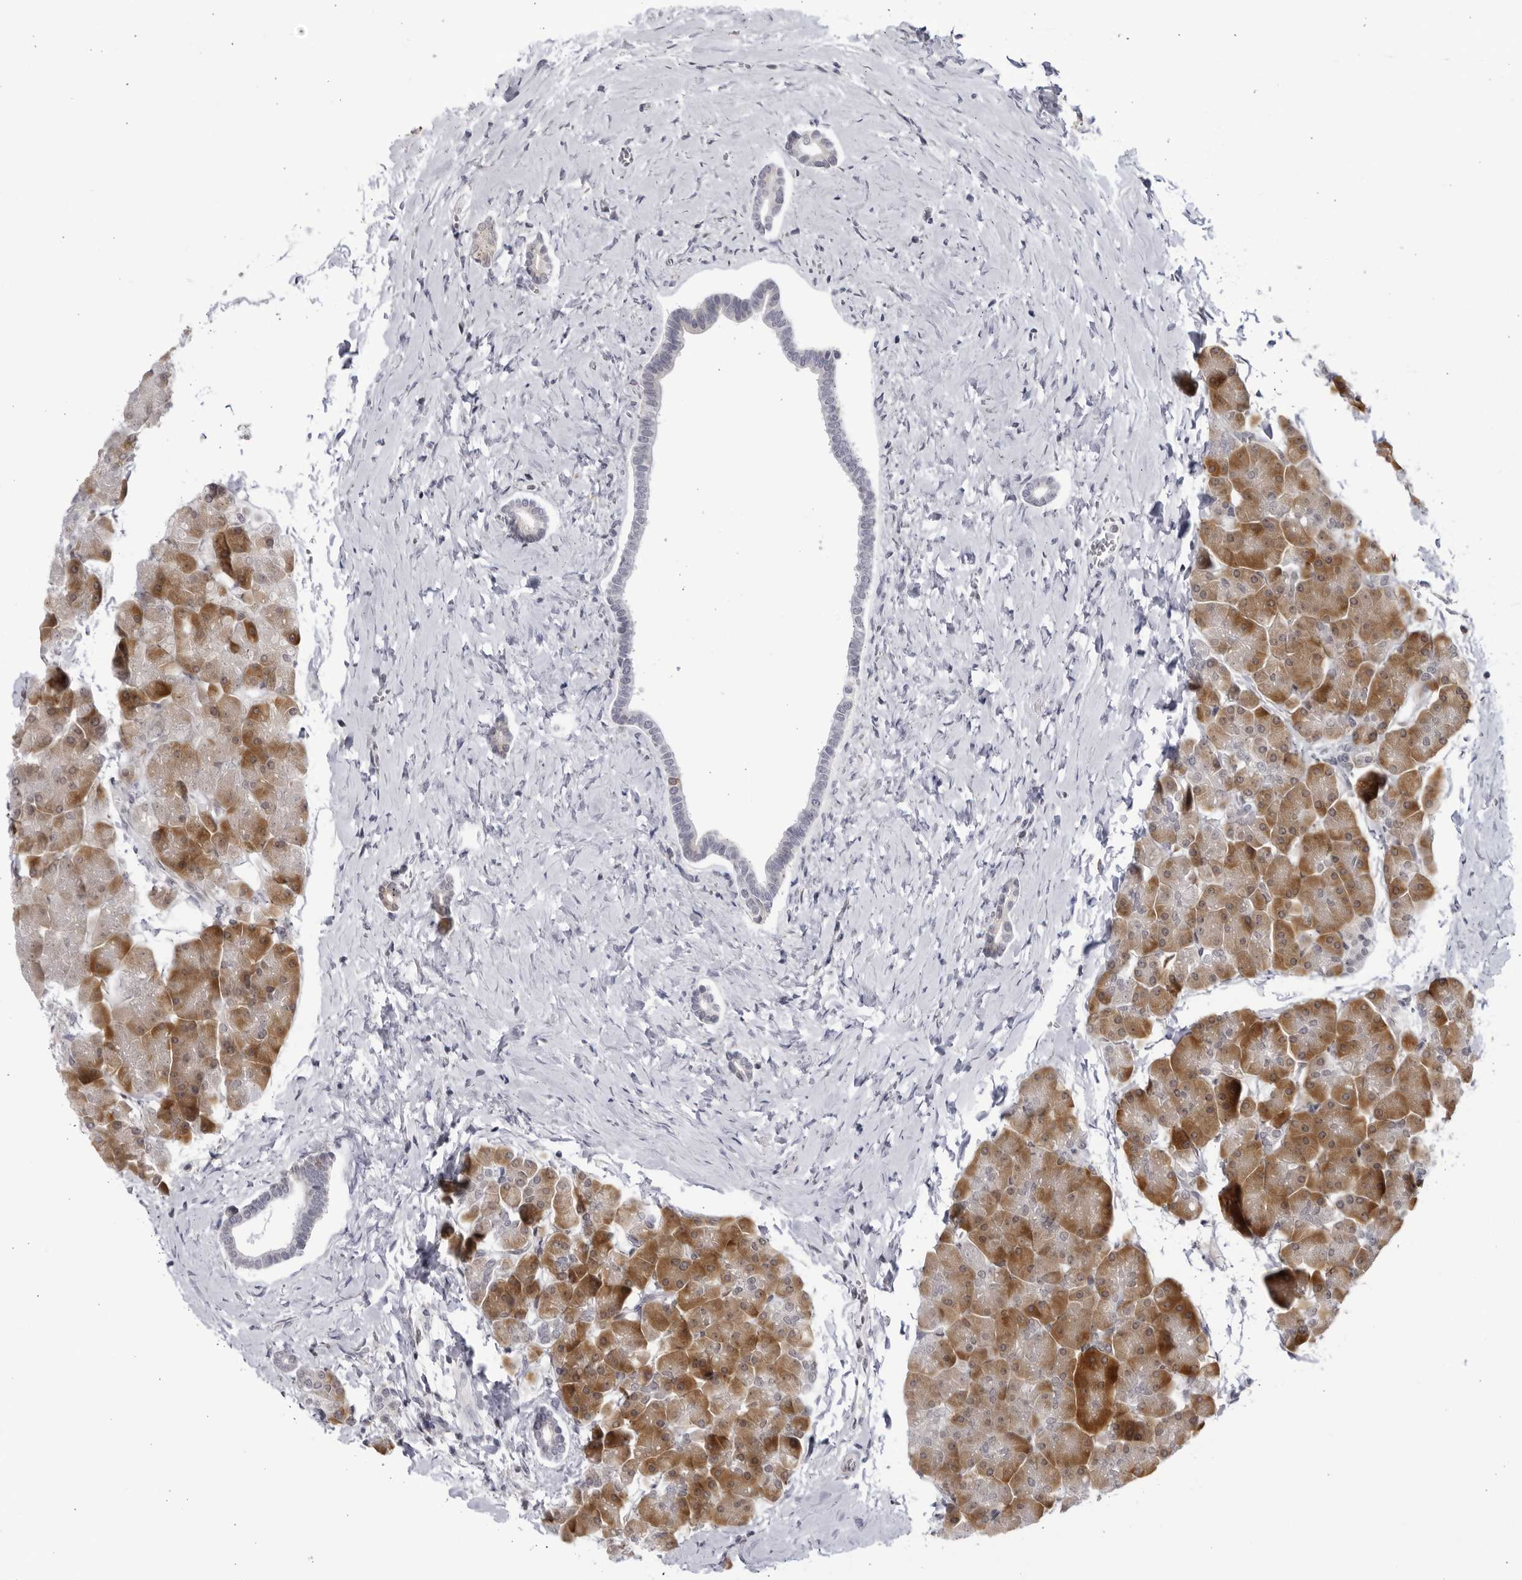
{"staining": {"intensity": "moderate", "quantity": ">75%", "location": "cytoplasmic/membranous"}, "tissue": "pancreas", "cell_type": "Exocrine glandular cells", "image_type": "normal", "snomed": [{"axis": "morphology", "description": "Normal tissue, NOS"}, {"axis": "topography", "description": "Pancreas"}], "caption": "Immunohistochemical staining of unremarkable pancreas reveals medium levels of moderate cytoplasmic/membranous positivity in about >75% of exocrine glandular cells.", "gene": "CNBD1", "patient": {"sex": "male", "age": 35}}